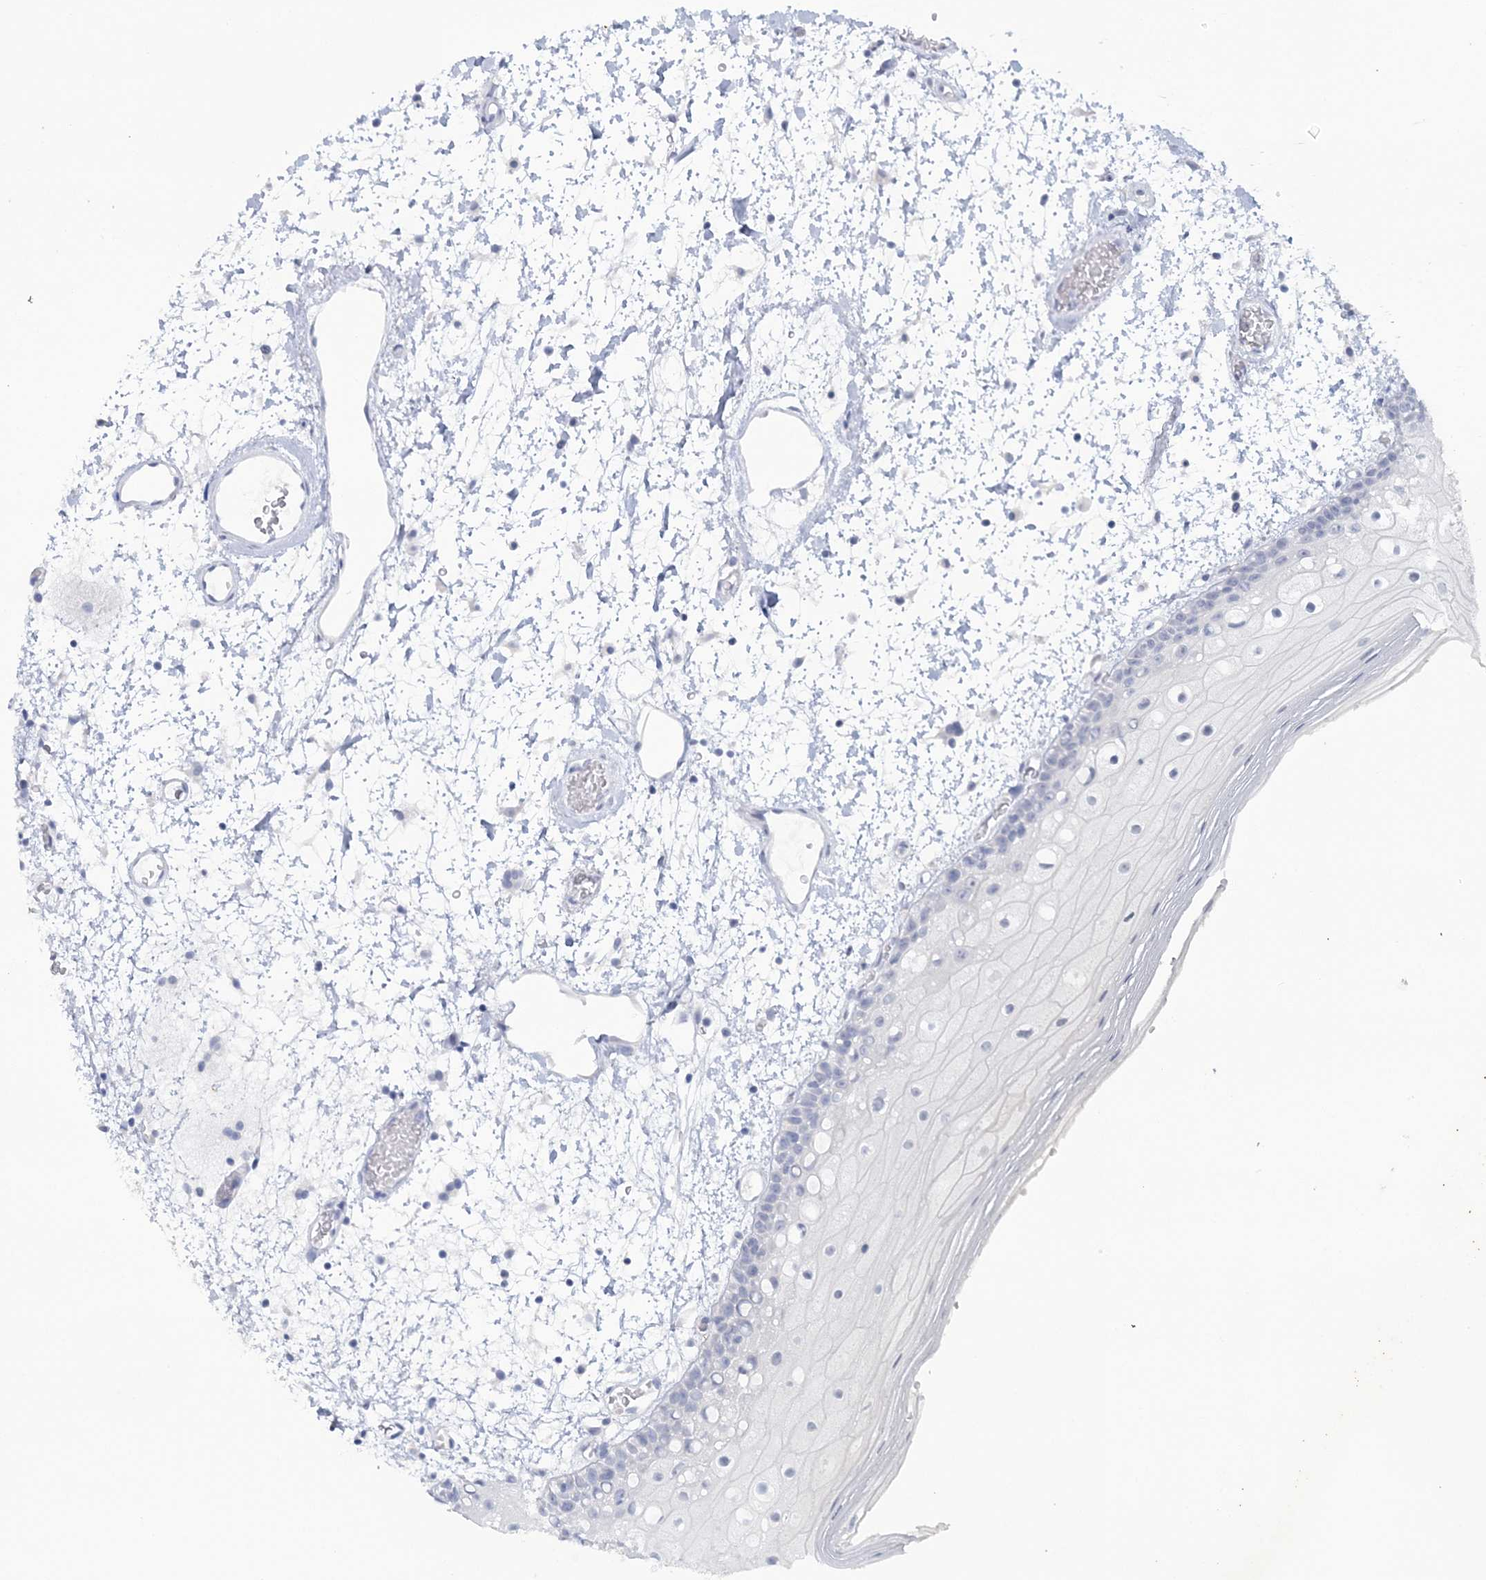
{"staining": {"intensity": "negative", "quantity": "none", "location": "none"}, "tissue": "oral mucosa", "cell_type": "Squamous epithelial cells", "image_type": "normal", "snomed": [{"axis": "morphology", "description": "Normal tissue, NOS"}, {"axis": "topography", "description": "Oral tissue"}], "caption": "Protein analysis of normal oral mucosa reveals no significant staining in squamous epithelial cells. (Immunohistochemistry, brightfield microscopy, high magnification).", "gene": "CYP3A4", "patient": {"sex": "male", "age": 52}}